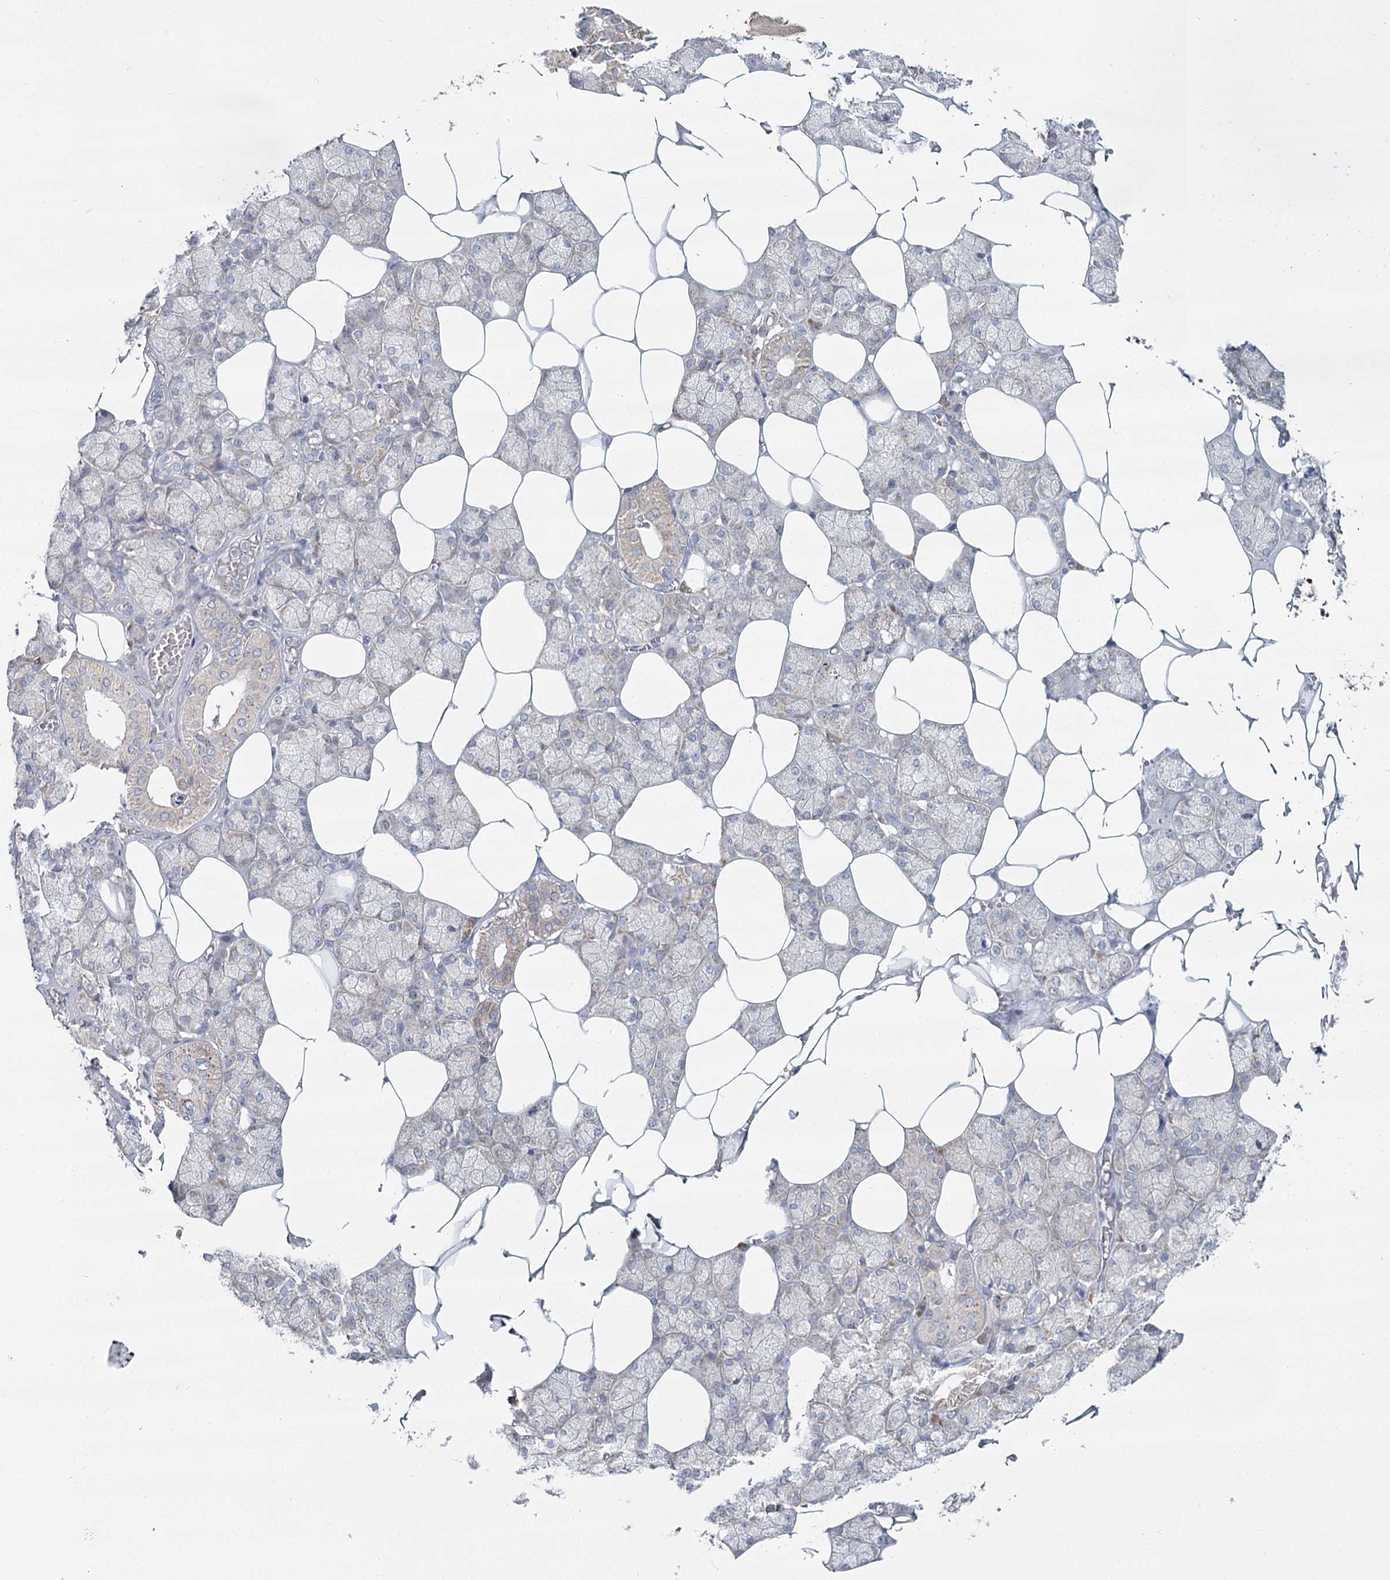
{"staining": {"intensity": "moderate", "quantity": "<25%", "location": "cytoplasmic/membranous"}, "tissue": "salivary gland", "cell_type": "Glandular cells", "image_type": "normal", "snomed": [{"axis": "morphology", "description": "Normal tissue, NOS"}, {"axis": "topography", "description": "Salivary gland"}], "caption": "Protein staining by IHC demonstrates moderate cytoplasmic/membranous positivity in approximately <25% of glandular cells in normal salivary gland.", "gene": "ACOX2", "patient": {"sex": "male", "age": 62}}